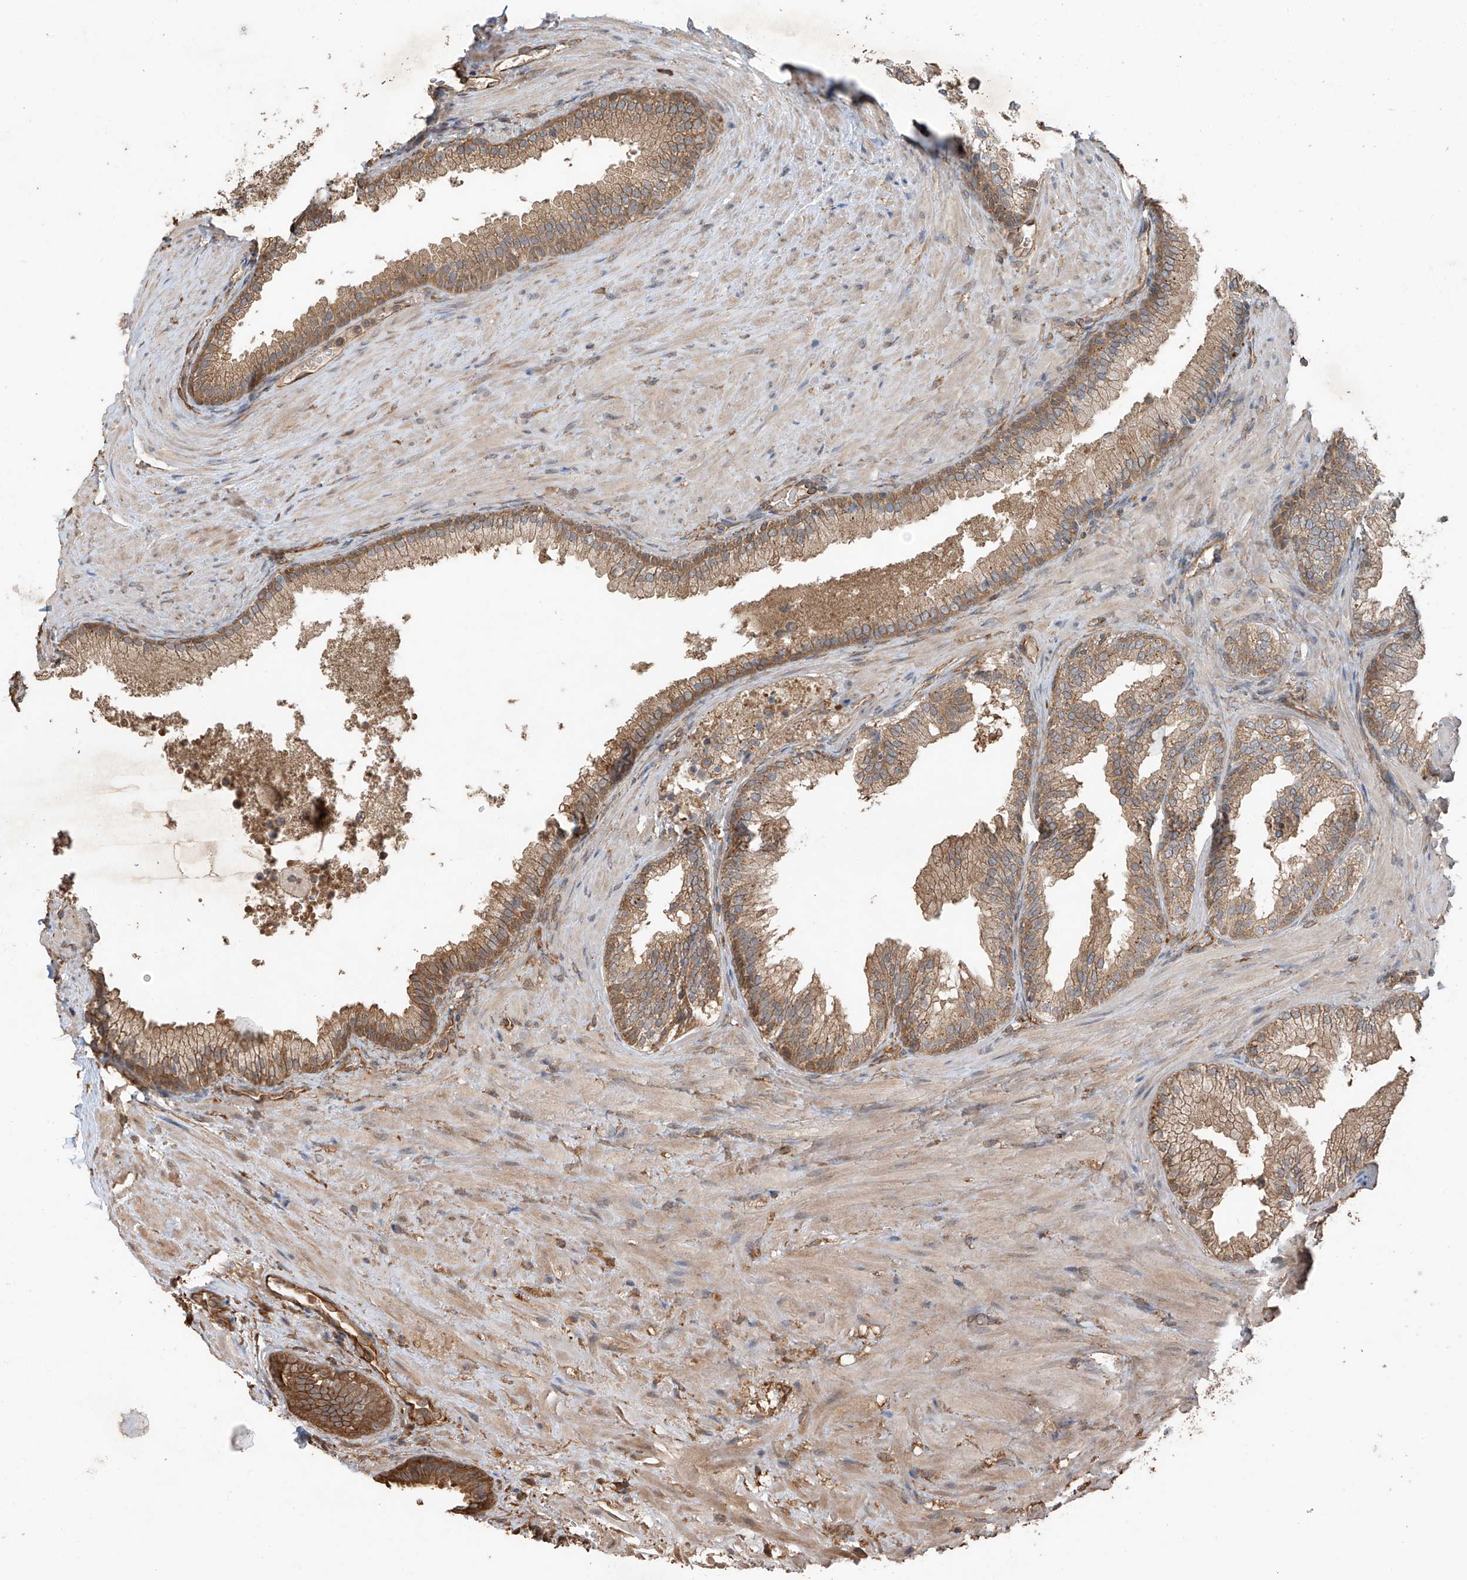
{"staining": {"intensity": "moderate", "quantity": "25%-75%", "location": "cytoplasmic/membranous"}, "tissue": "prostate", "cell_type": "Glandular cells", "image_type": "normal", "snomed": [{"axis": "morphology", "description": "Normal tissue, NOS"}, {"axis": "topography", "description": "Prostate"}], "caption": "Prostate stained for a protein demonstrates moderate cytoplasmic/membranous positivity in glandular cells.", "gene": "AGBL5", "patient": {"sex": "male", "age": 76}}